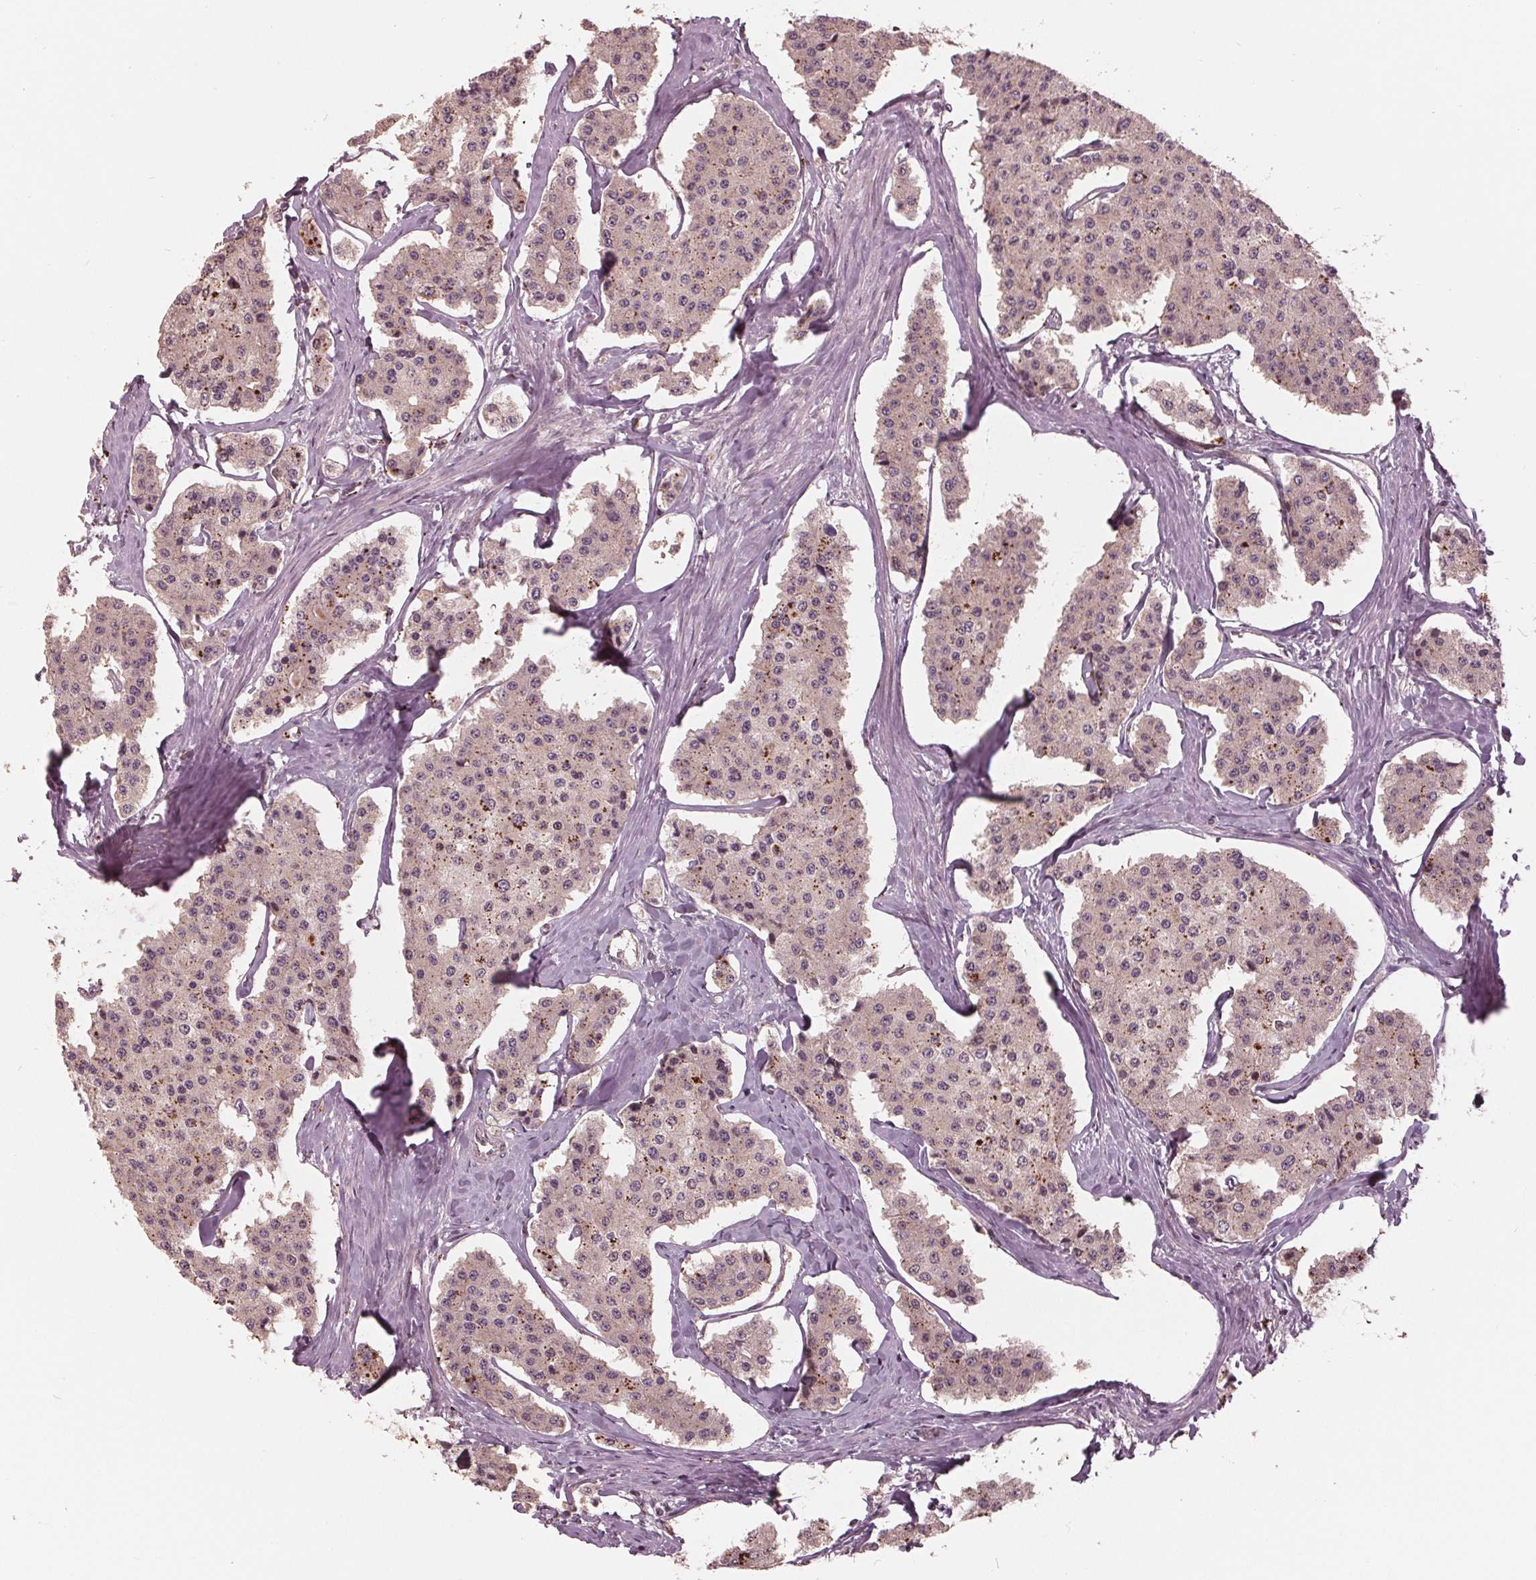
{"staining": {"intensity": "weak", "quantity": ">75%", "location": "cytoplasmic/membranous"}, "tissue": "carcinoid", "cell_type": "Tumor cells", "image_type": "cancer", "snomed": [{"axis": "morphology", "description": "Carcinoid, malignant, NOS"}, {"axis": "topography", "description": "Small intestine"}], "caption": "Weak cytoplasmic/membranous expression for a protein is present in approximately >75% of tumor cells of carcinoid (malignant) using immunohistochemistry.", "gene": "ZNF471", "patient": {"sex": "female", "age": 65}}